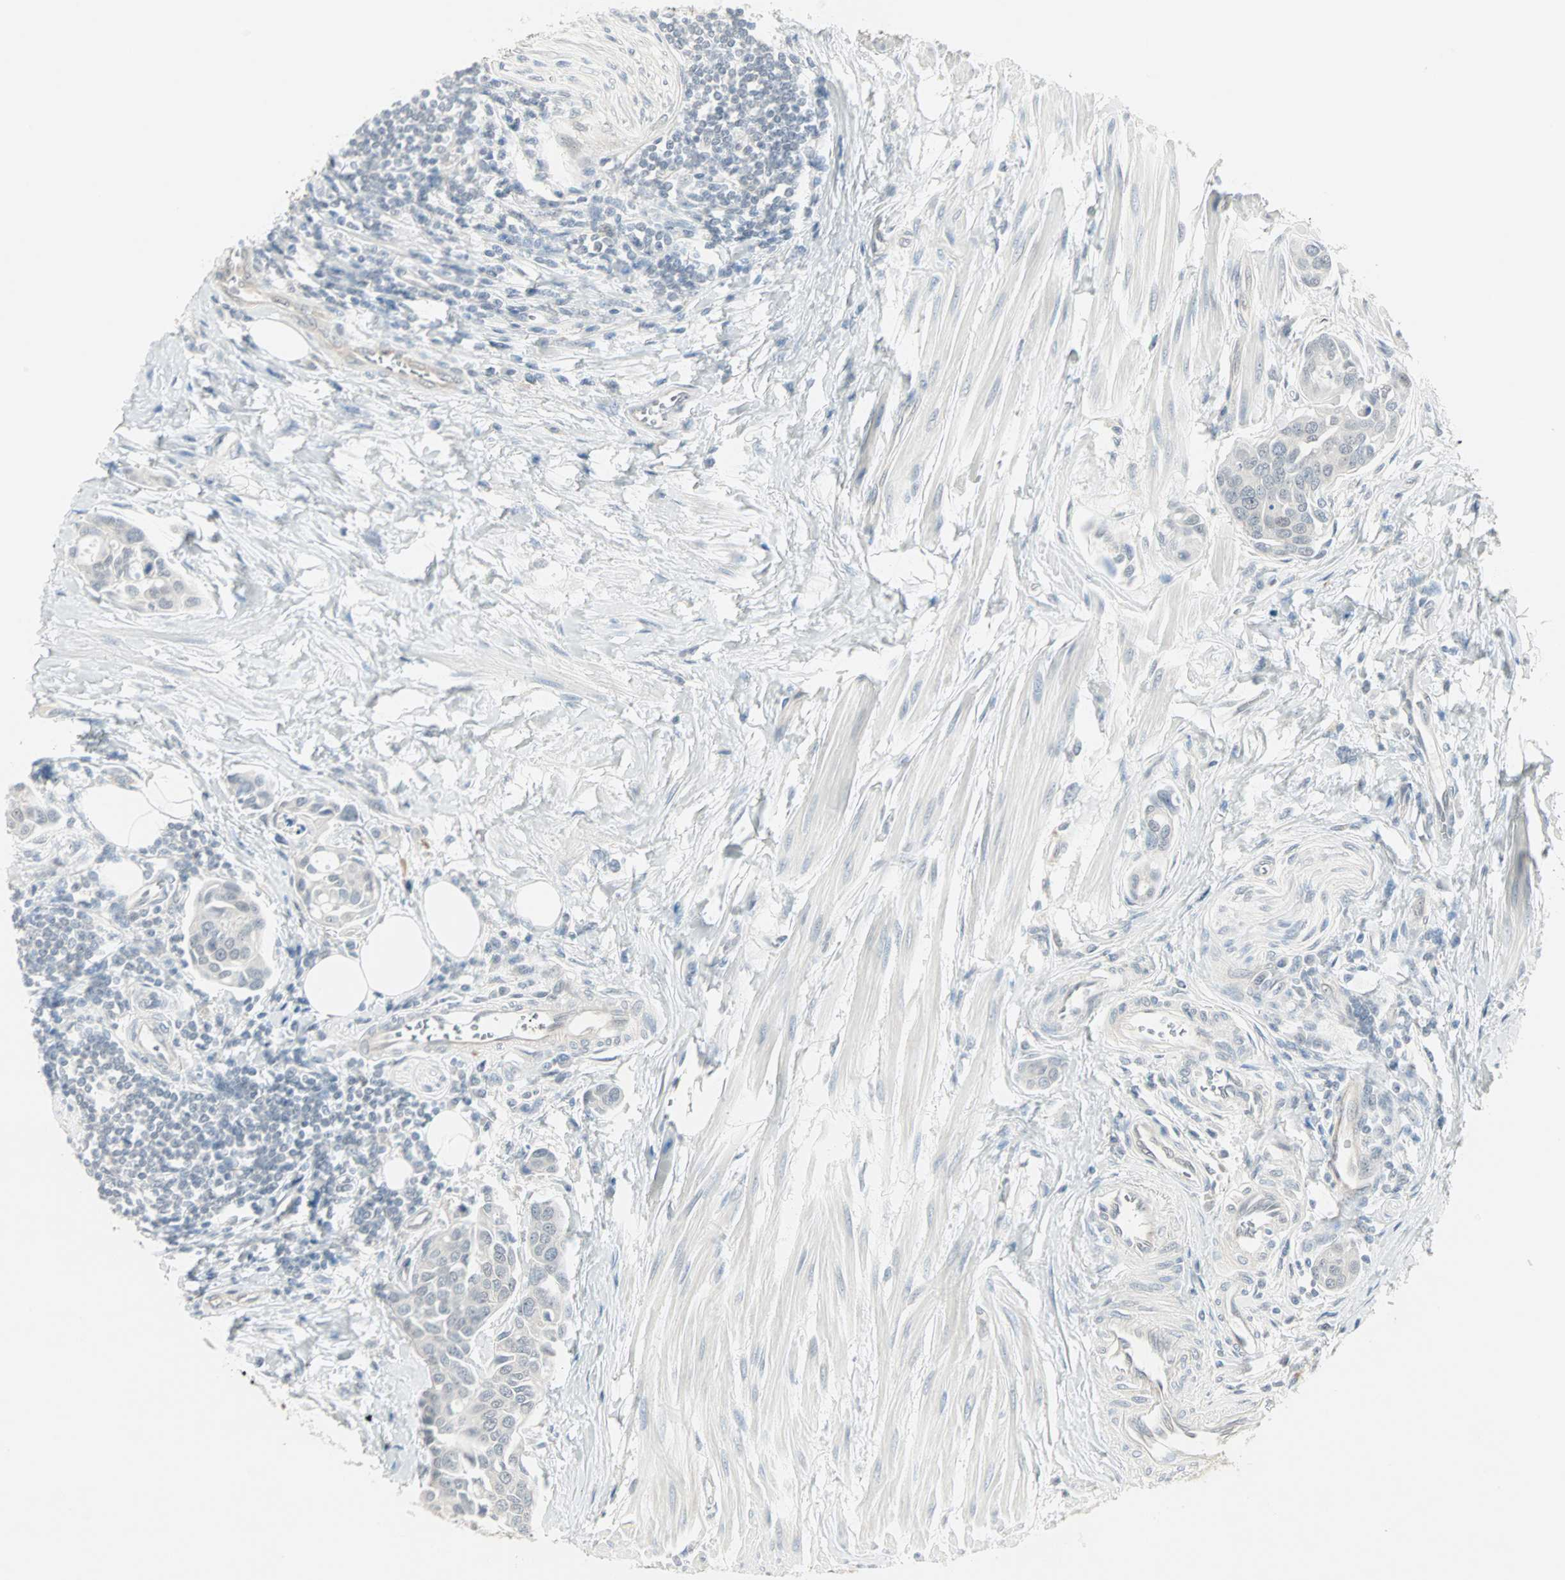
{"staining": {"intensity": "negative", "quantity": "none", "location": "none"}, "tissue": "urothelial cancer", "cell_type": "Tumor cells", "image_type": "cancer", "snomed": [{"axis": "morphology", "description": "Urothelial carcinoma, High grade"}, {"axis": "topography", "description": "Urinary bladder"}], "caption": "A micrograph of human urothelial carcinoma (high-grade) is negative for staining in tumor cells.", "gene": "PTPA", "patient": {"sex": "male", "age": 78}}